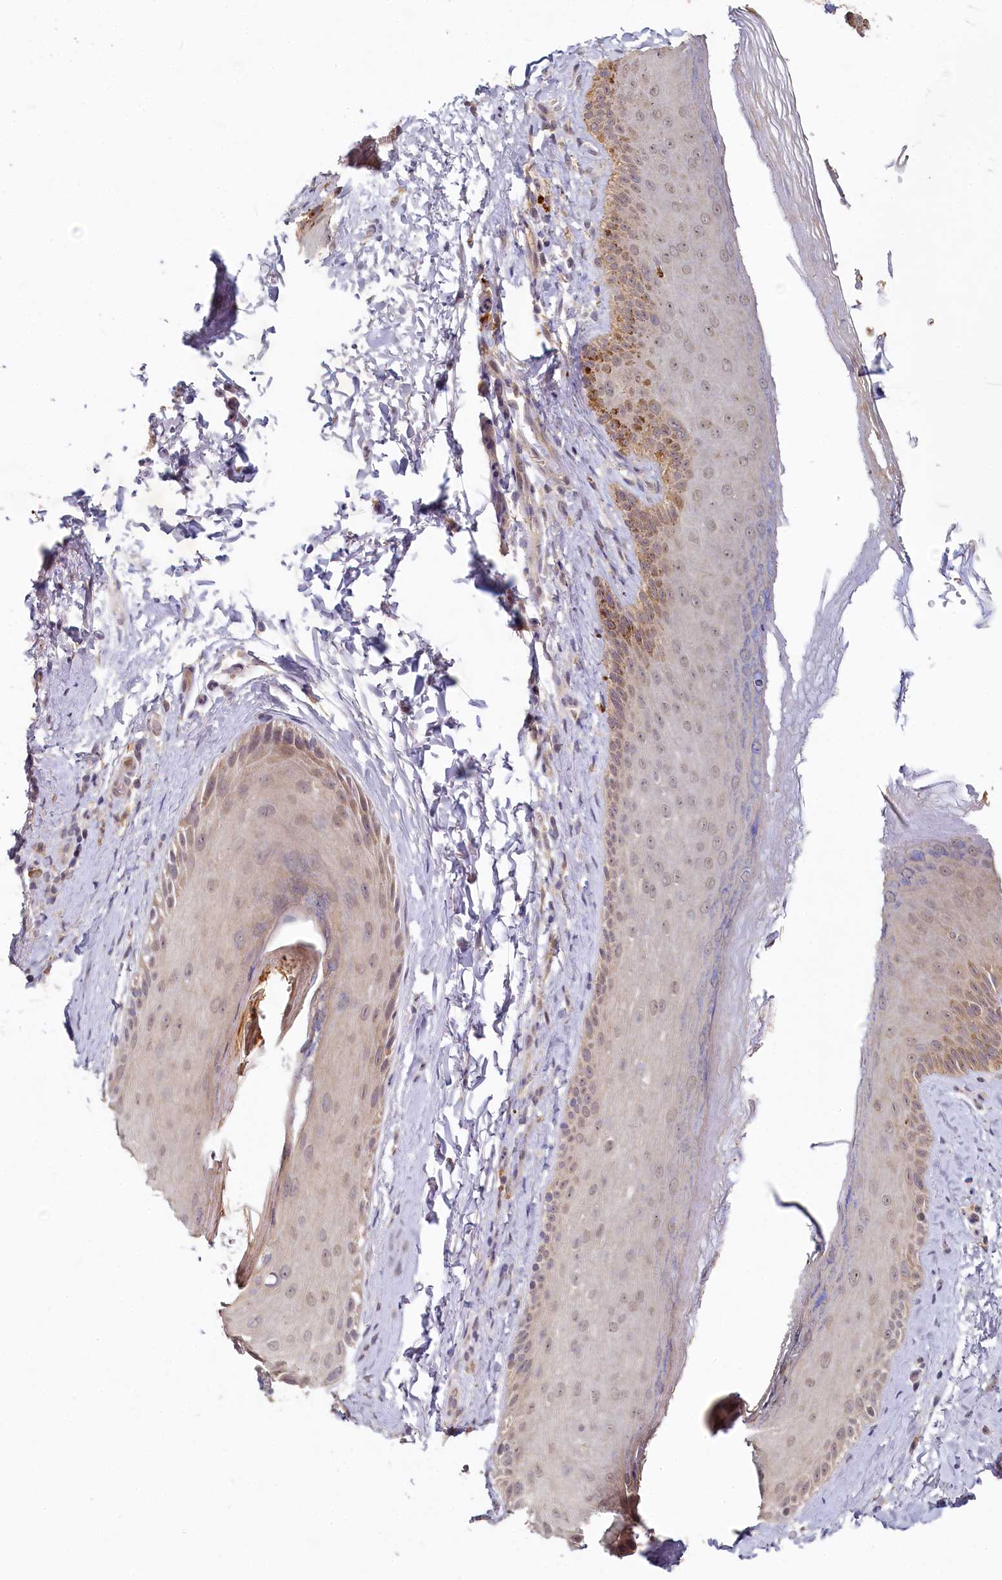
{"staining": {"intensity": "moderate", "quantity": ">75%", "location": "cytoplasmic/membranous,nuclear"}, "tissue": "skin", "cell_type": "Epidermal cells", "image_type": "normal", "snomed": [{"axis": "morphology", "description": "Normal tissue, NOS"}, {"axis": "topography", "description": "Anal"}], "caption": "Unremarkable skin demonstrates moderate cytoplasmic/membranous,nuclear positivity in about >75% of epidermal cells (DAB = brown stain, brightfield microscopy at high magnification)..", "gene": "HERC3", "patient": {"sex": "male", "age": 44}}